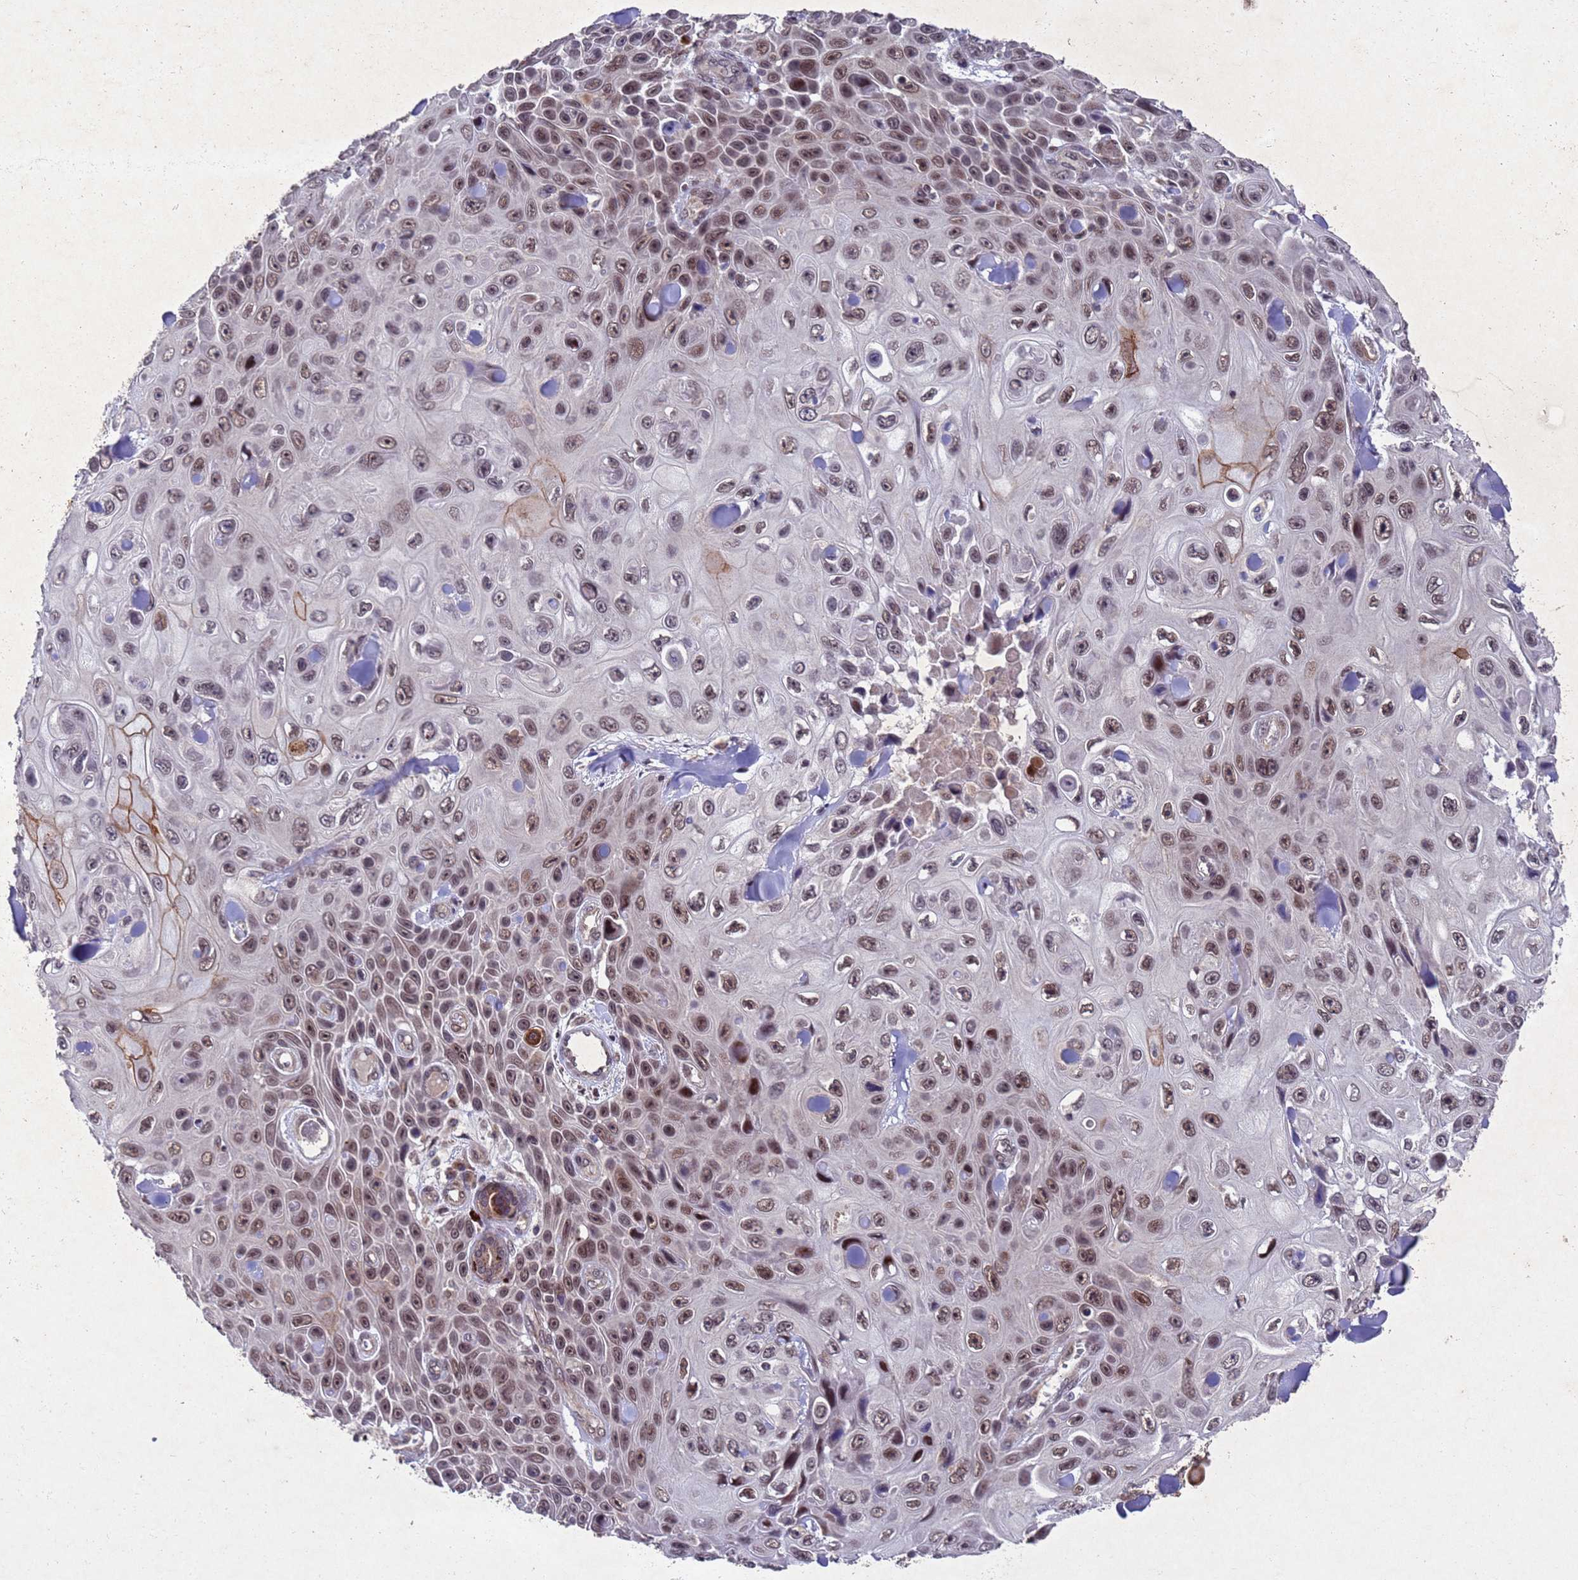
{"staining": {"intensity": "moderate", "quantity": ">75%", "location": "nuclear"}, "tissue": "skin cancer", "cell_type": "Tumor cells", "image_type": "cancer", "snomed": [{"axis": "morphology", "description": "Squamous cell carcinoma, NOS"}, {"axis": "topography", "description": "Skin"}], "caption": "Protein analysis of skin cancer tissue demonstrates moderate nuclear positivity in about >75% of tumor cells.", "gene": "TBK1", "patient": {"sex": "male", "age": 82}}